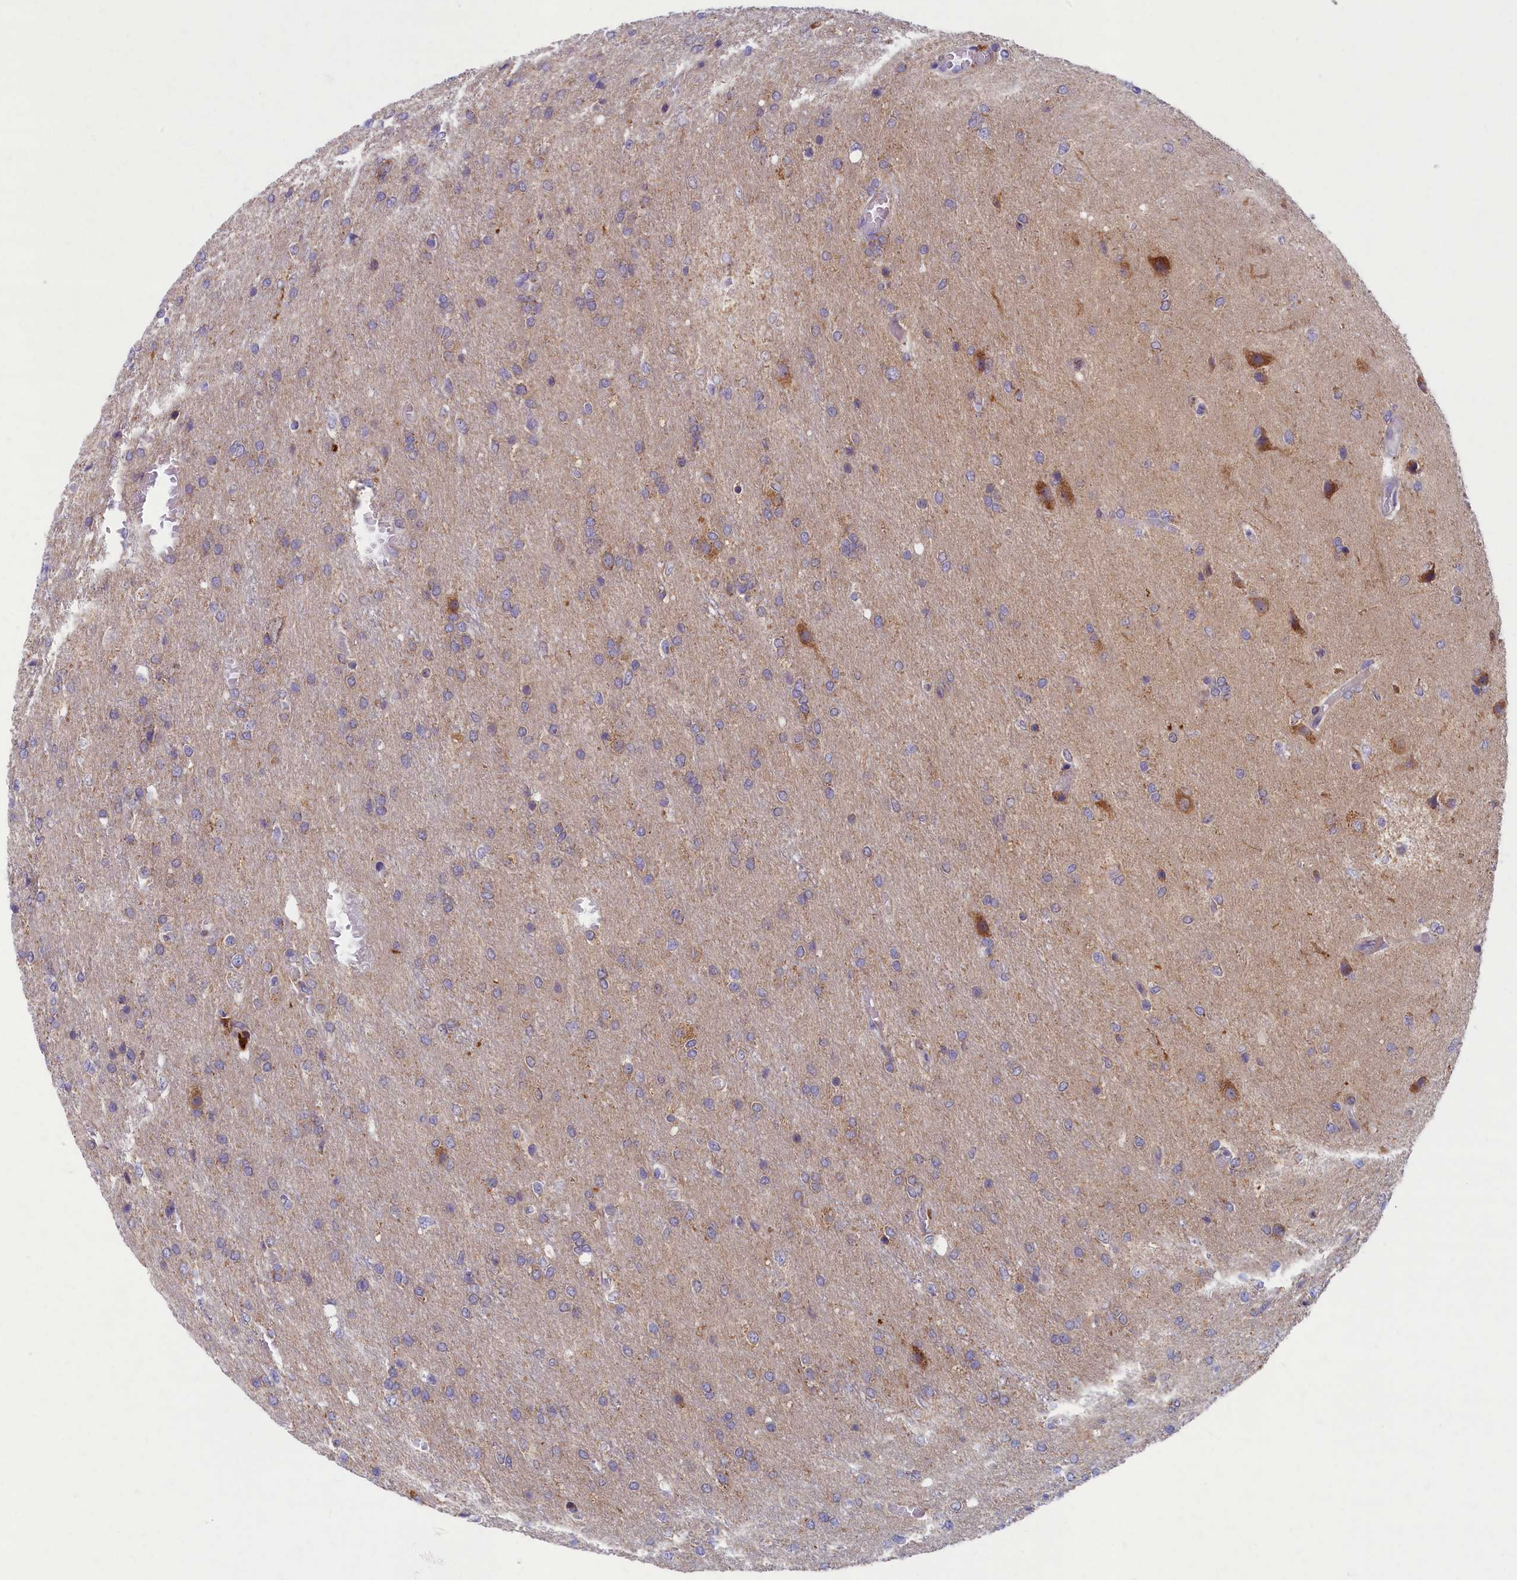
{"staining": {"intensity": "negative", "quantity": "none", "location": "none"}, "tissue": "glioma", "cell_type": "Tumor cells", "image_type": "cancer", "snomed": [{"axis": "morphology", "description": "Glioma, malignant, High grade"}, {"axis": "topography", "description": "Brain"}], "caption": "Immunohistochemistry (IHC) photomicrograph of neoplastic tissue: high-grade glioma (malignant) stained with DAB (3,3'-diaminobenzidine) exhibits no significant protein expression in tumor cells. Nuclei are stained in blue.", "gene": "MRPS25", "patient": {"sex": "female", "age": 74}}